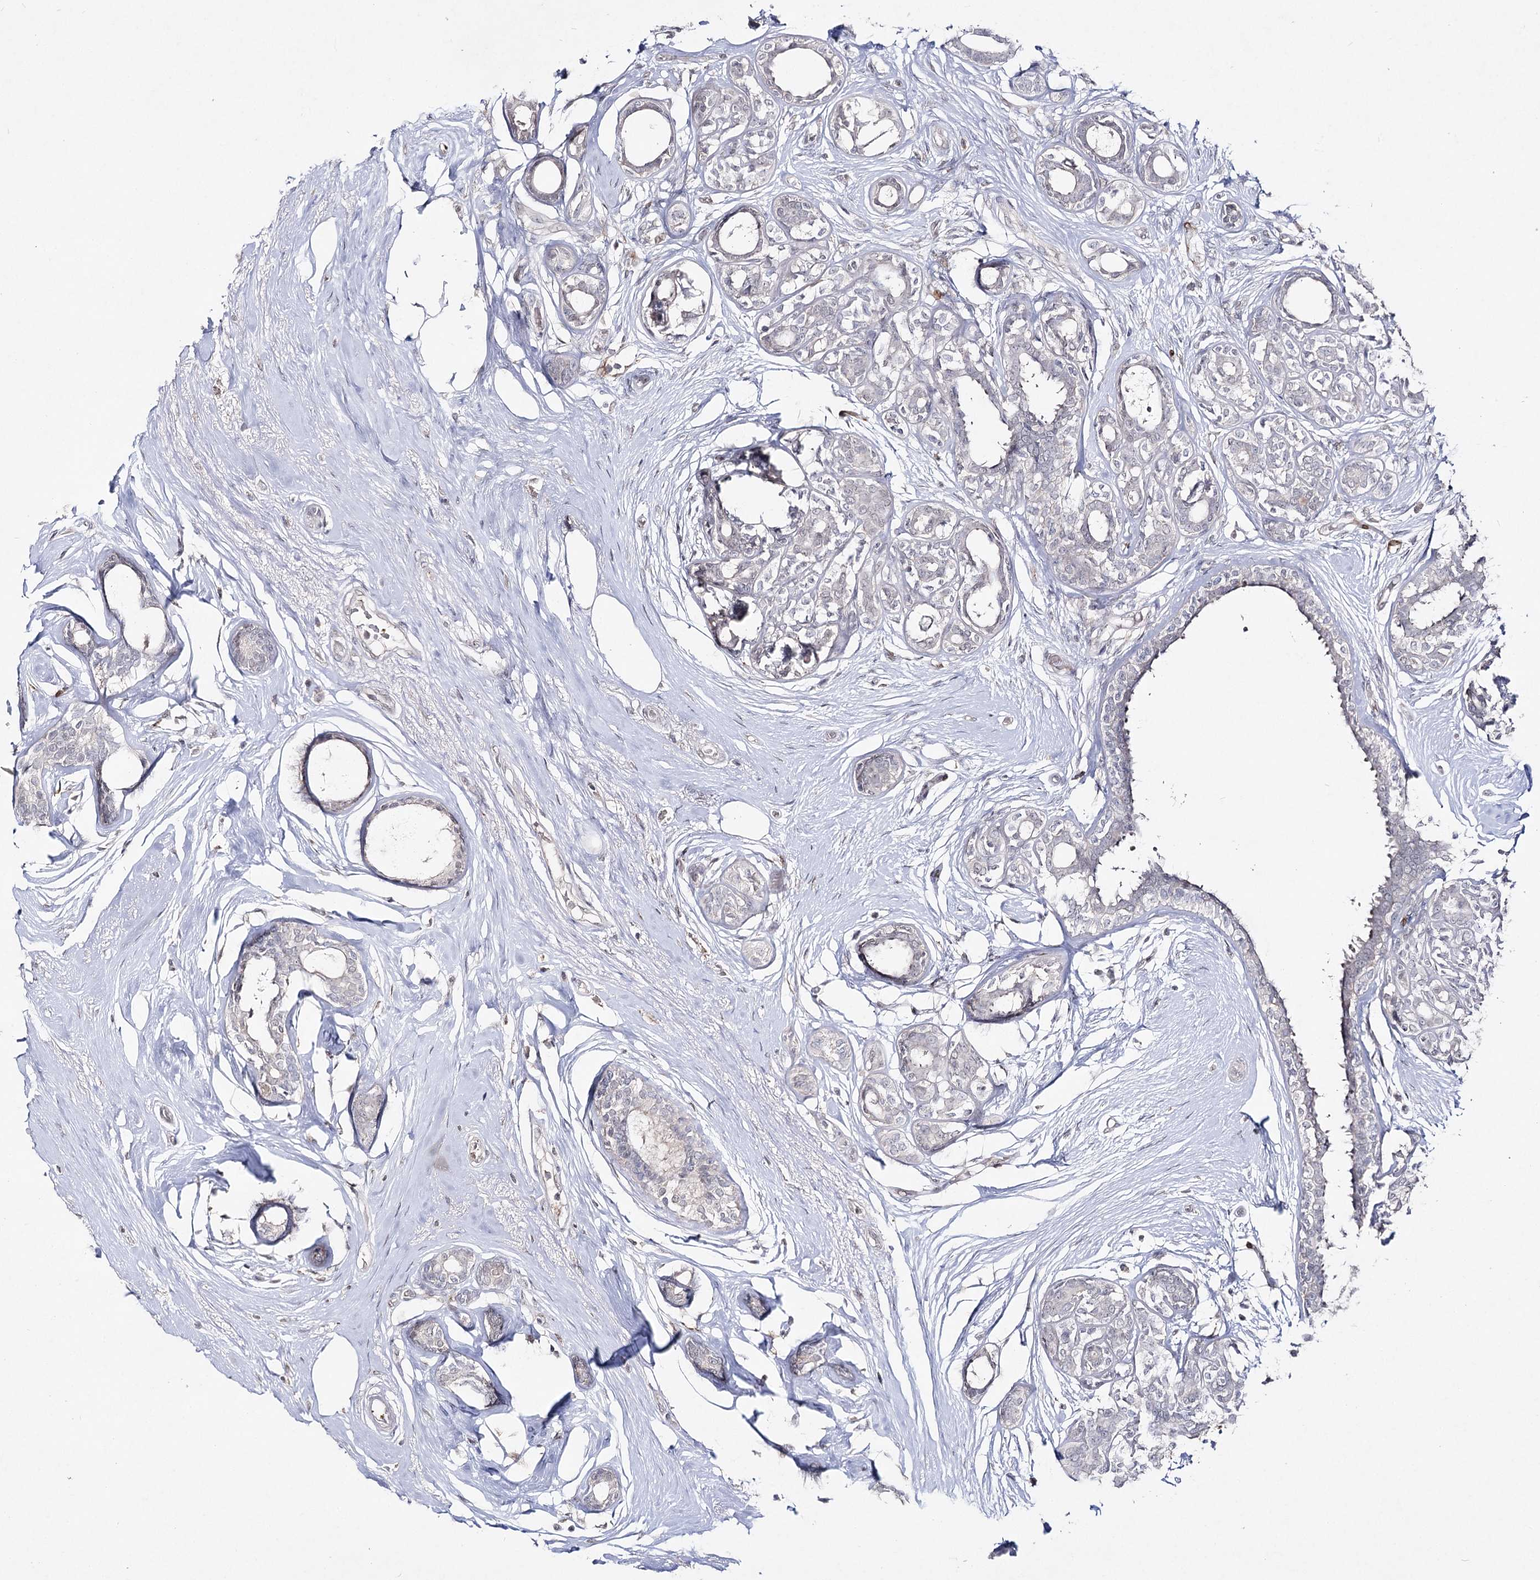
{"staining": {"intensity": "negative", "quantity": "none", "location": "none"}, "tissue": "breast cancer", "cell_type": "Tumor cells", "image_type": "cancer", "snomed": [{"axis": "morphology", "description": "Lobular carcinoma"}, {"axis": "topography", "description": "Breast"}], "caption": "High magnification brightfield microscopy of lobular carcinoma (breast) stained with DAB (3,3'-diaminobenzidine) (brown) and counterstained with hematoxylin (blue): tumor cells show no significant staining.", "gene": "HSD11B2", "patient": {"sex": "female", "age": 51}}